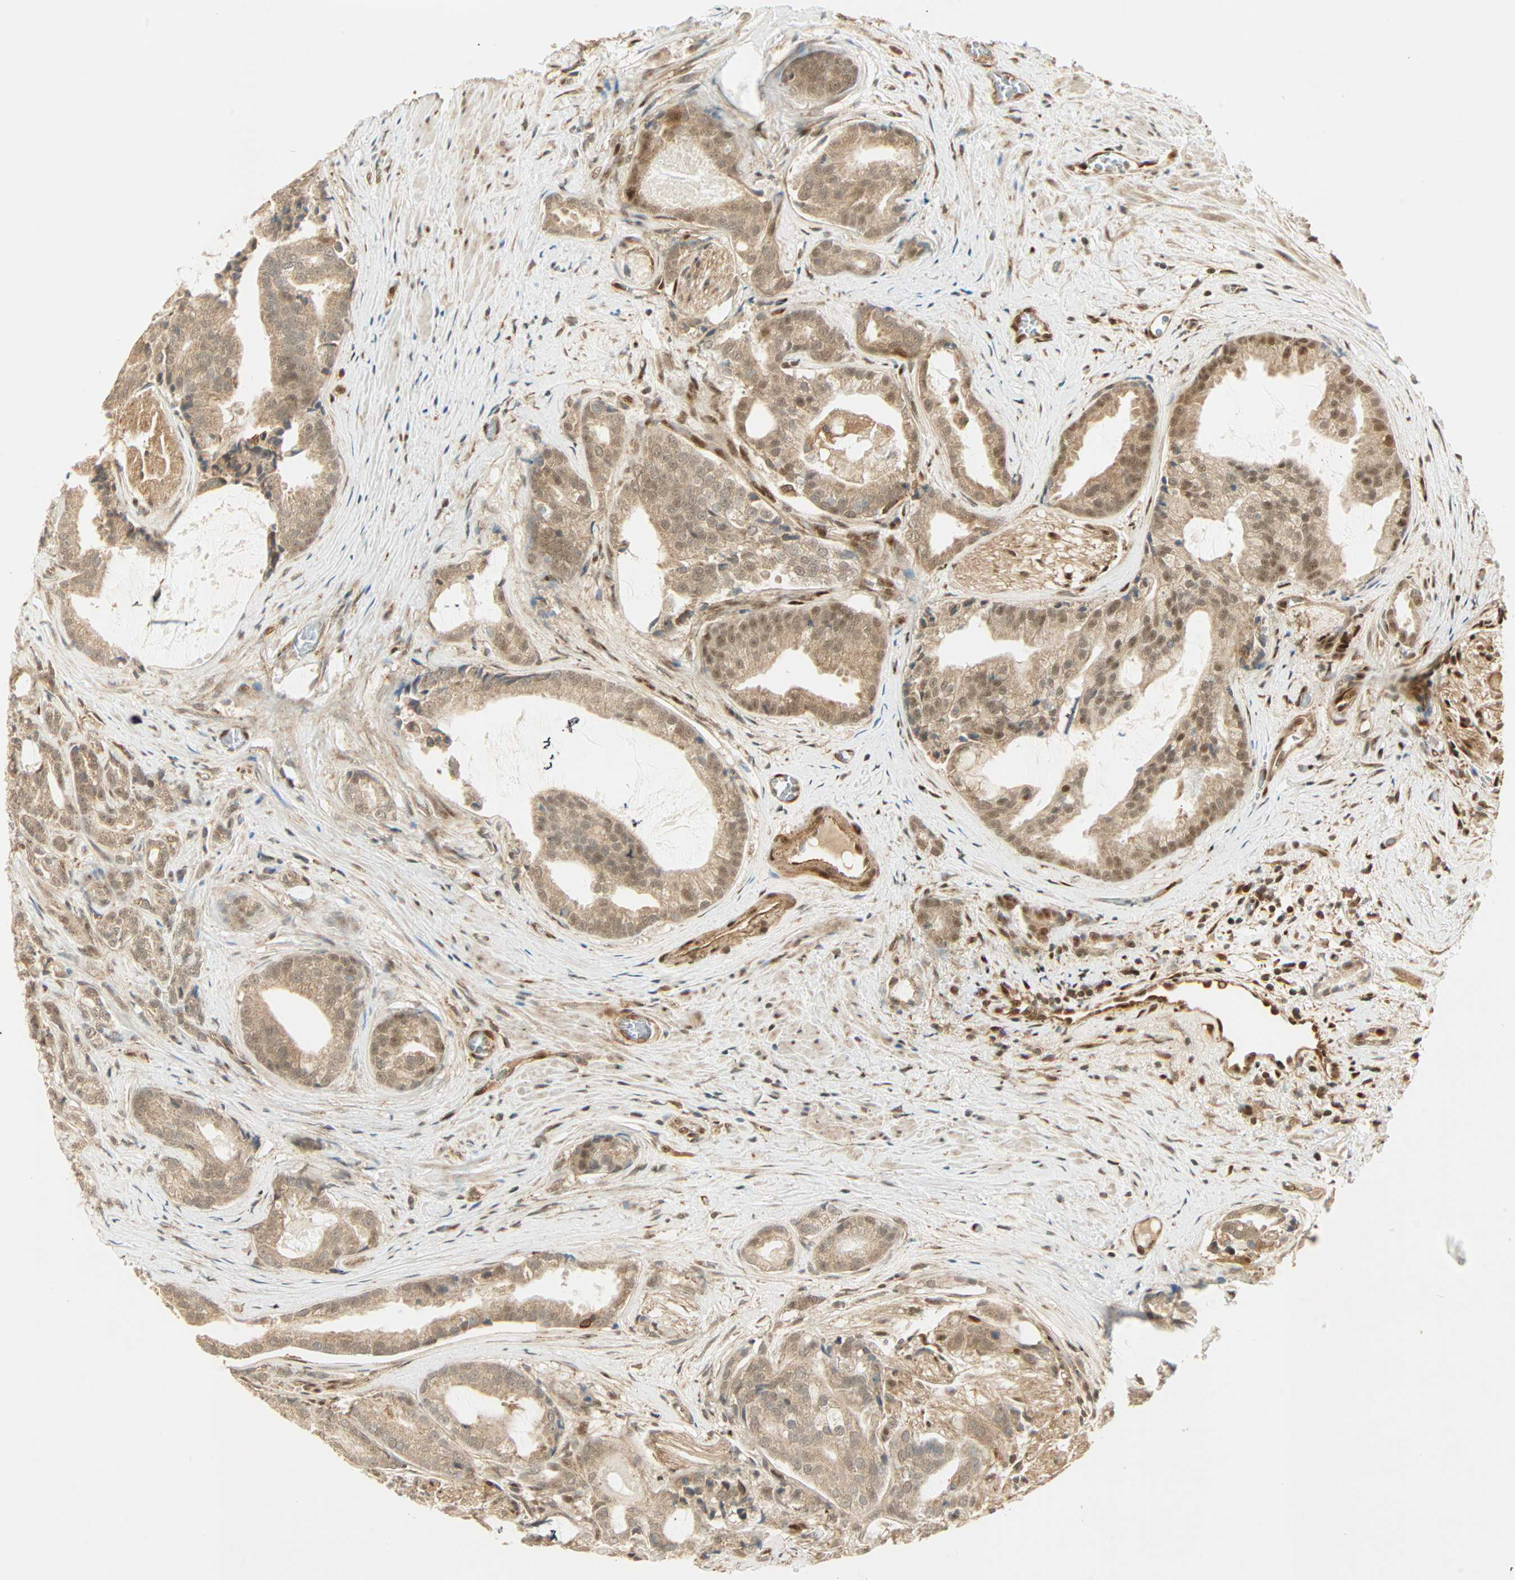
{"staining": {"intensity": "moderate", "quantity": ">75%", "location": "cytoplasmic/membranous,nuclear"}, "tissue": "prostate cancer", "cell_type": "Tumor cells", "image_type": "cancer", "snomed": [{"axis": "morphology", "description": "Adenocarcinoma, Low grade"}, {"axis": "topography", "description": "Prostate"}], "caption": "High-power microscopy captured an immunohistochemistry photomicrograph of prostate low-grade adenocarcinoma, revealing moderate cytoplasmic/membranous and nuclear staining in approximately >75% of tumor cells.", "gene": "PNPLA6", "patient": {"sex": "male", "age": 58}}